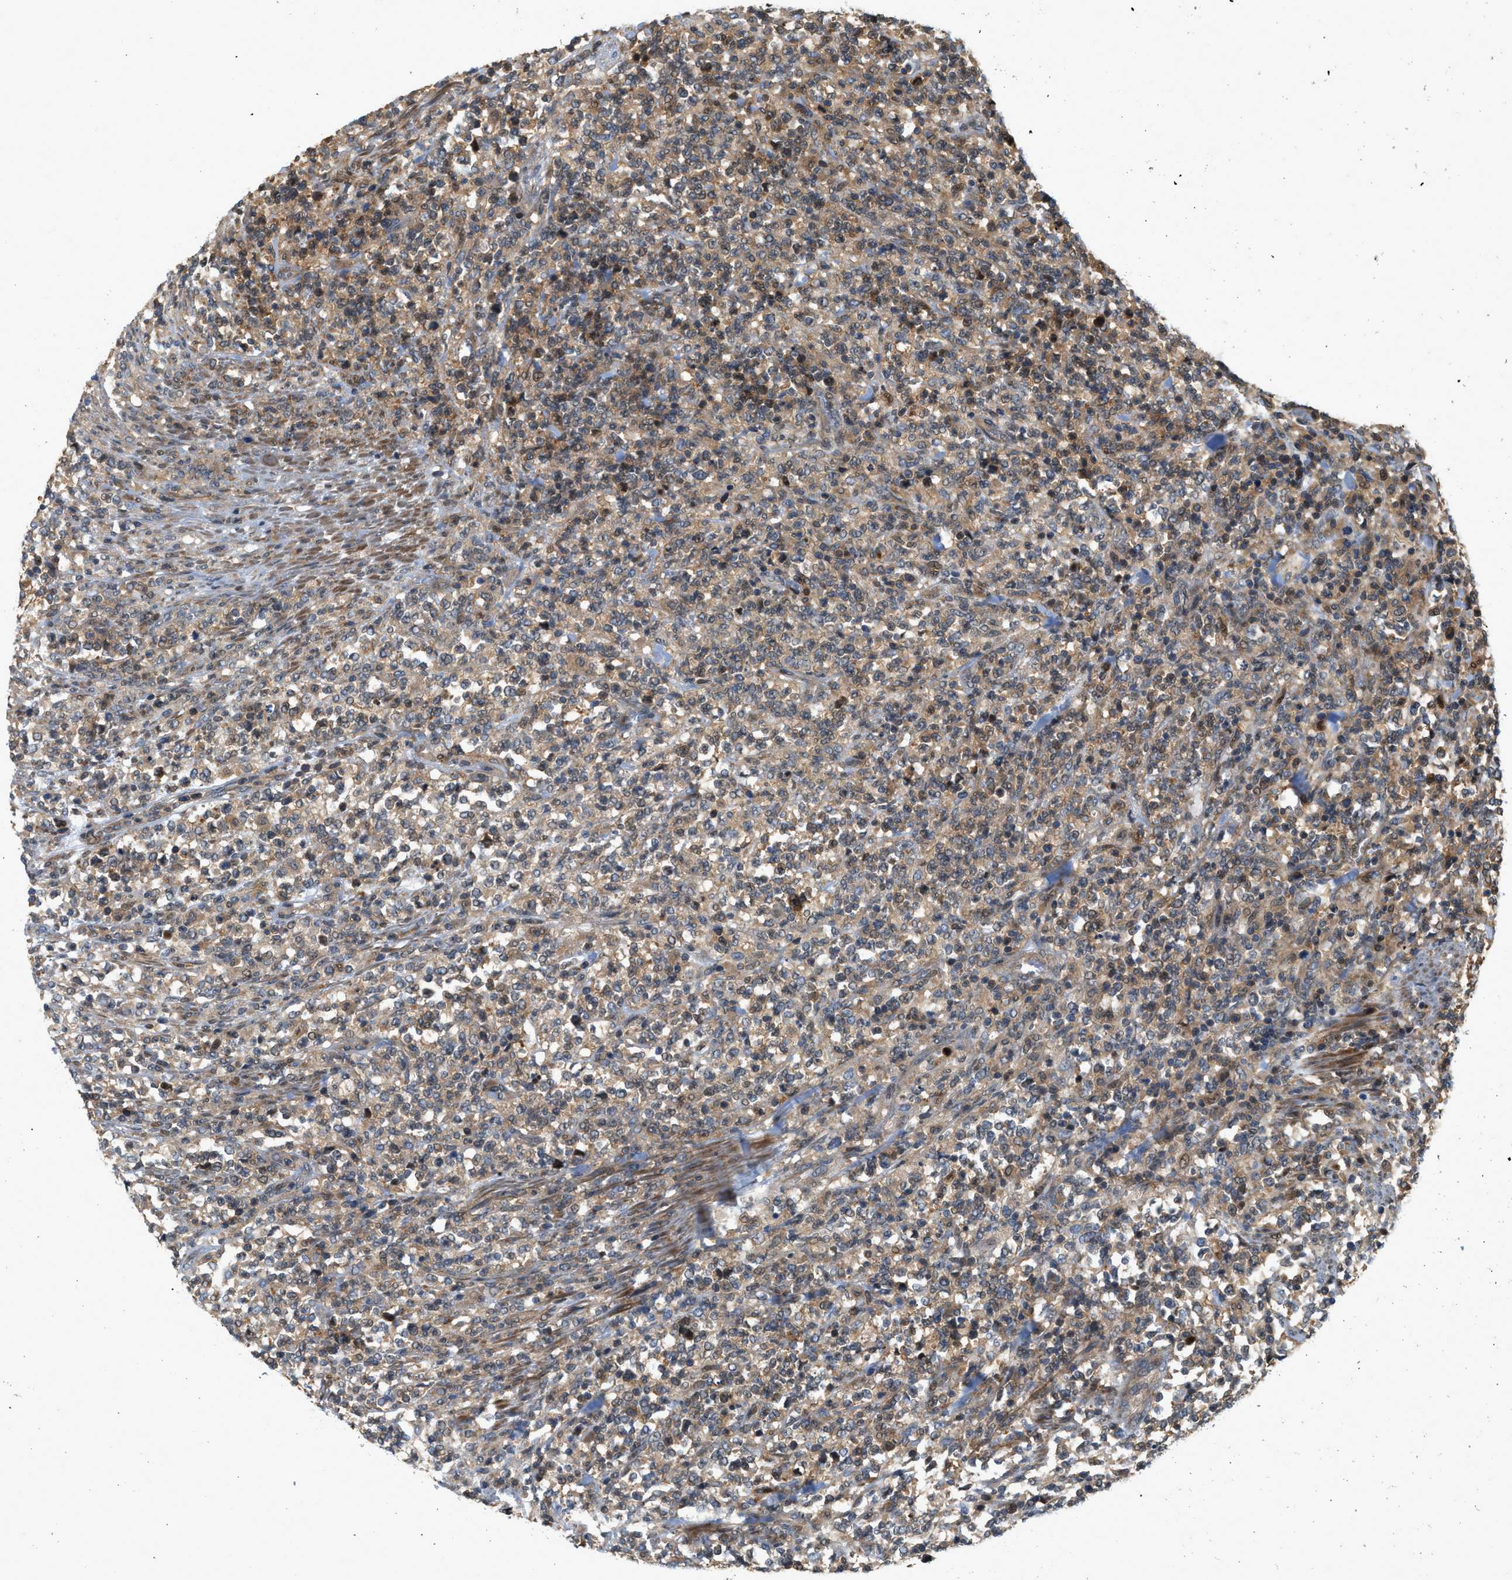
{"staining": {"intensity": "weak", "quantity": "25%-75%", "location": "cytoplasmic/membranous"}, "tissue": "lymphoma", "cell_type": "Tumor cells", "image_type": "cancer", "snomed": [{"axis": "morphology", "description": "Malignant lymphoma, non-Hodgkin's type, High grade"}, {"axis": "topography", "description": "Soft tissue"}], "caption": "An immunohistochemistry photomicrograph of neoplastic tissue is shown. Protein staining in brown labels weak cytoplasmic/membranous positivity in lymphoma within tumor cells. The staining was performed using DAB to visualize the protein expression in brown, while the nuclei were stained in blue with hematoxylin (Magnification: 20x).", "gene": "GPR31", "patient": {"sex": "male", "age": 18}}